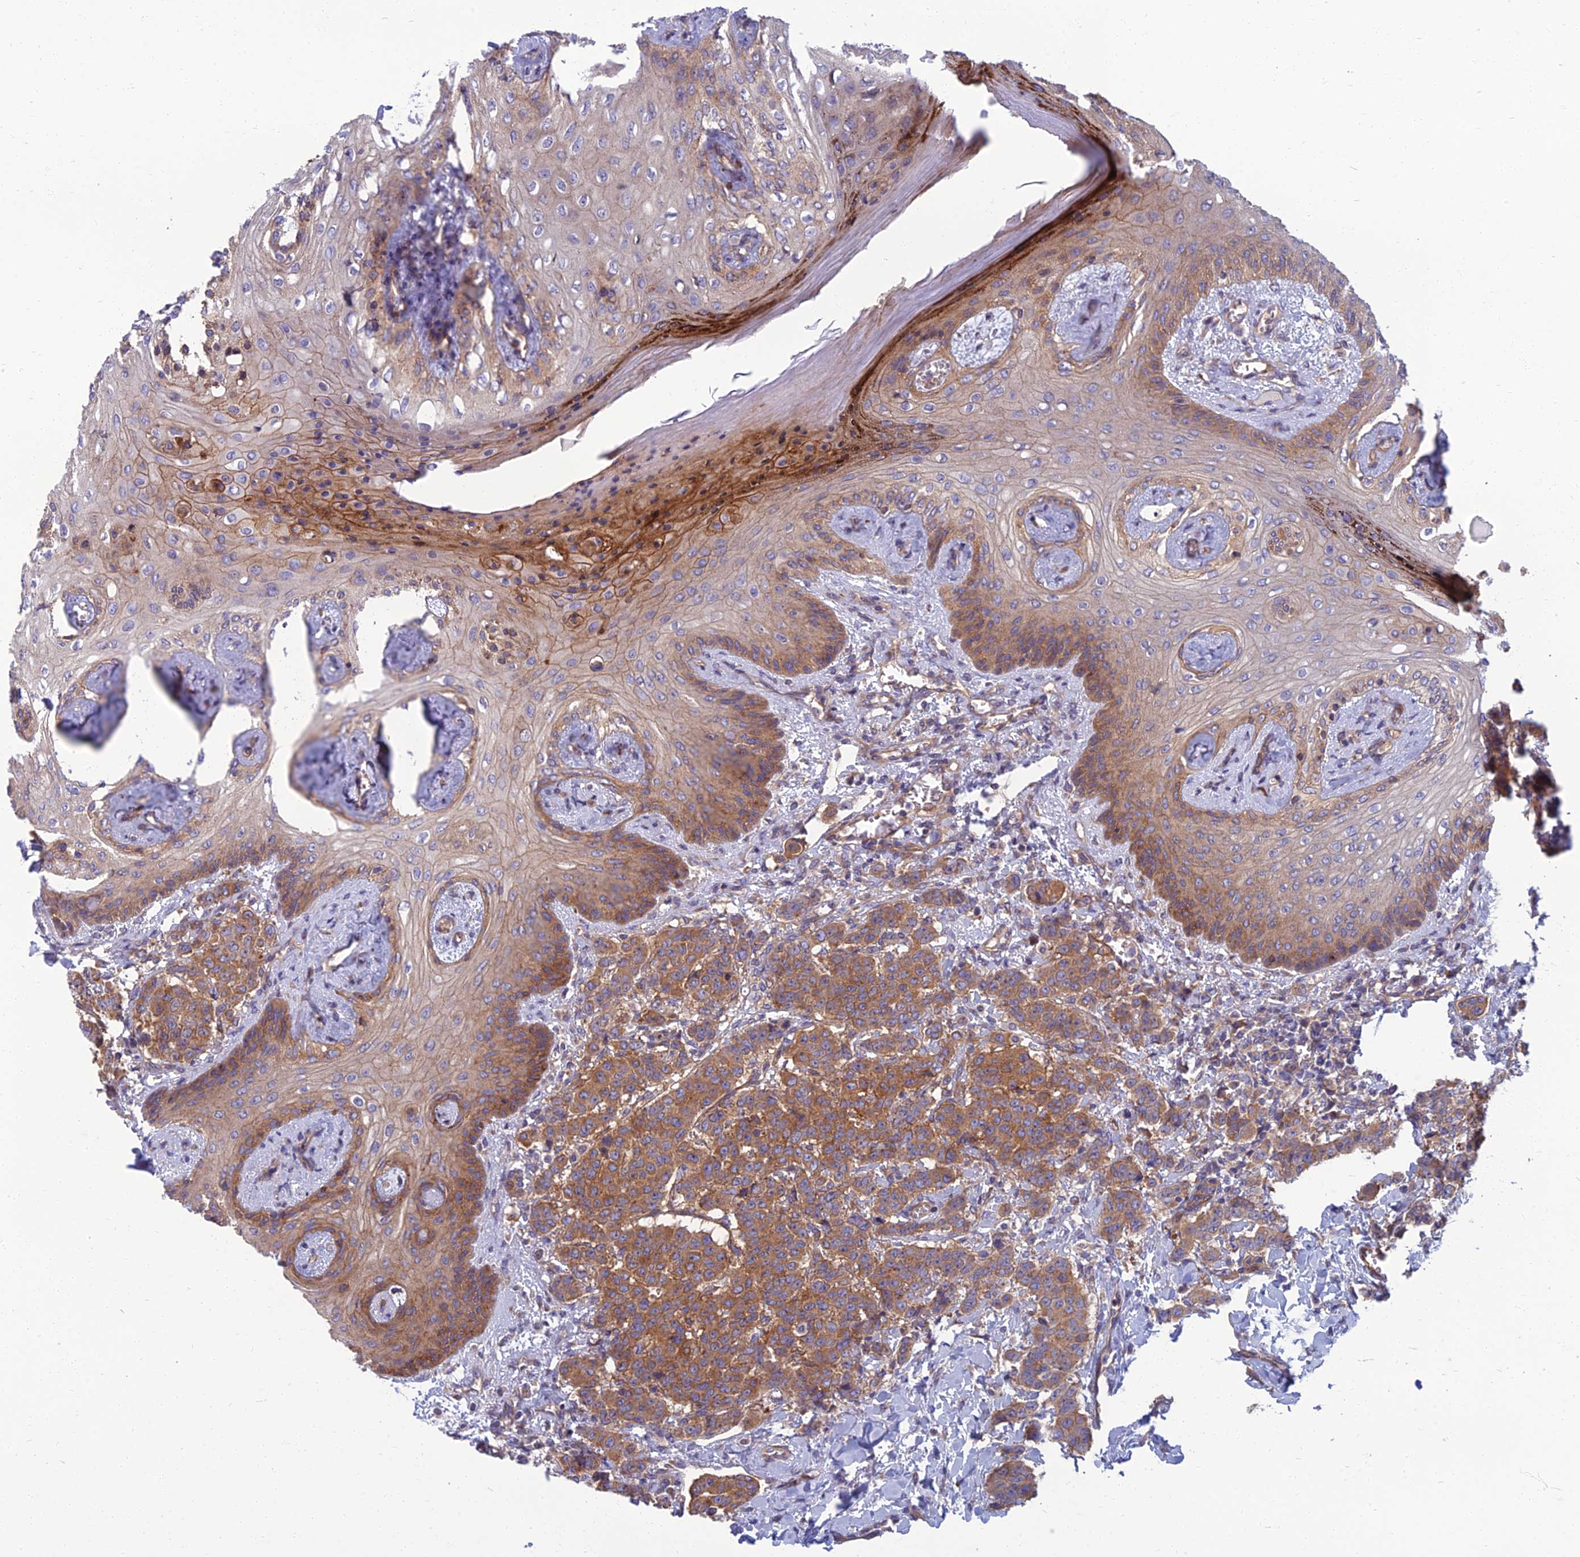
{"staining": {"intensity": "moderate", "quantity": ">75%", "location": "cytoplasmic/membranous"}, "tissue": "breast cancer", "cell_type": "Tumor cells", "image_type": "cancer", "snomed": [{"axis": "morphology", "description": "Duct carcinoma"}, {"axis": "topography", "description": "Breast"}], "caption": "Moderate cytoplasmic/membranous protein expression is identified in approximately >75% of tumor cells in breast cancer. The staining was performed using DAB to visualize the protein expression in brown, while the nuclei were stained in blue with hematoxylin (Magnification: 20x).", "gene": "WDR24", "patient": {"sex": "female", "age": 40}}